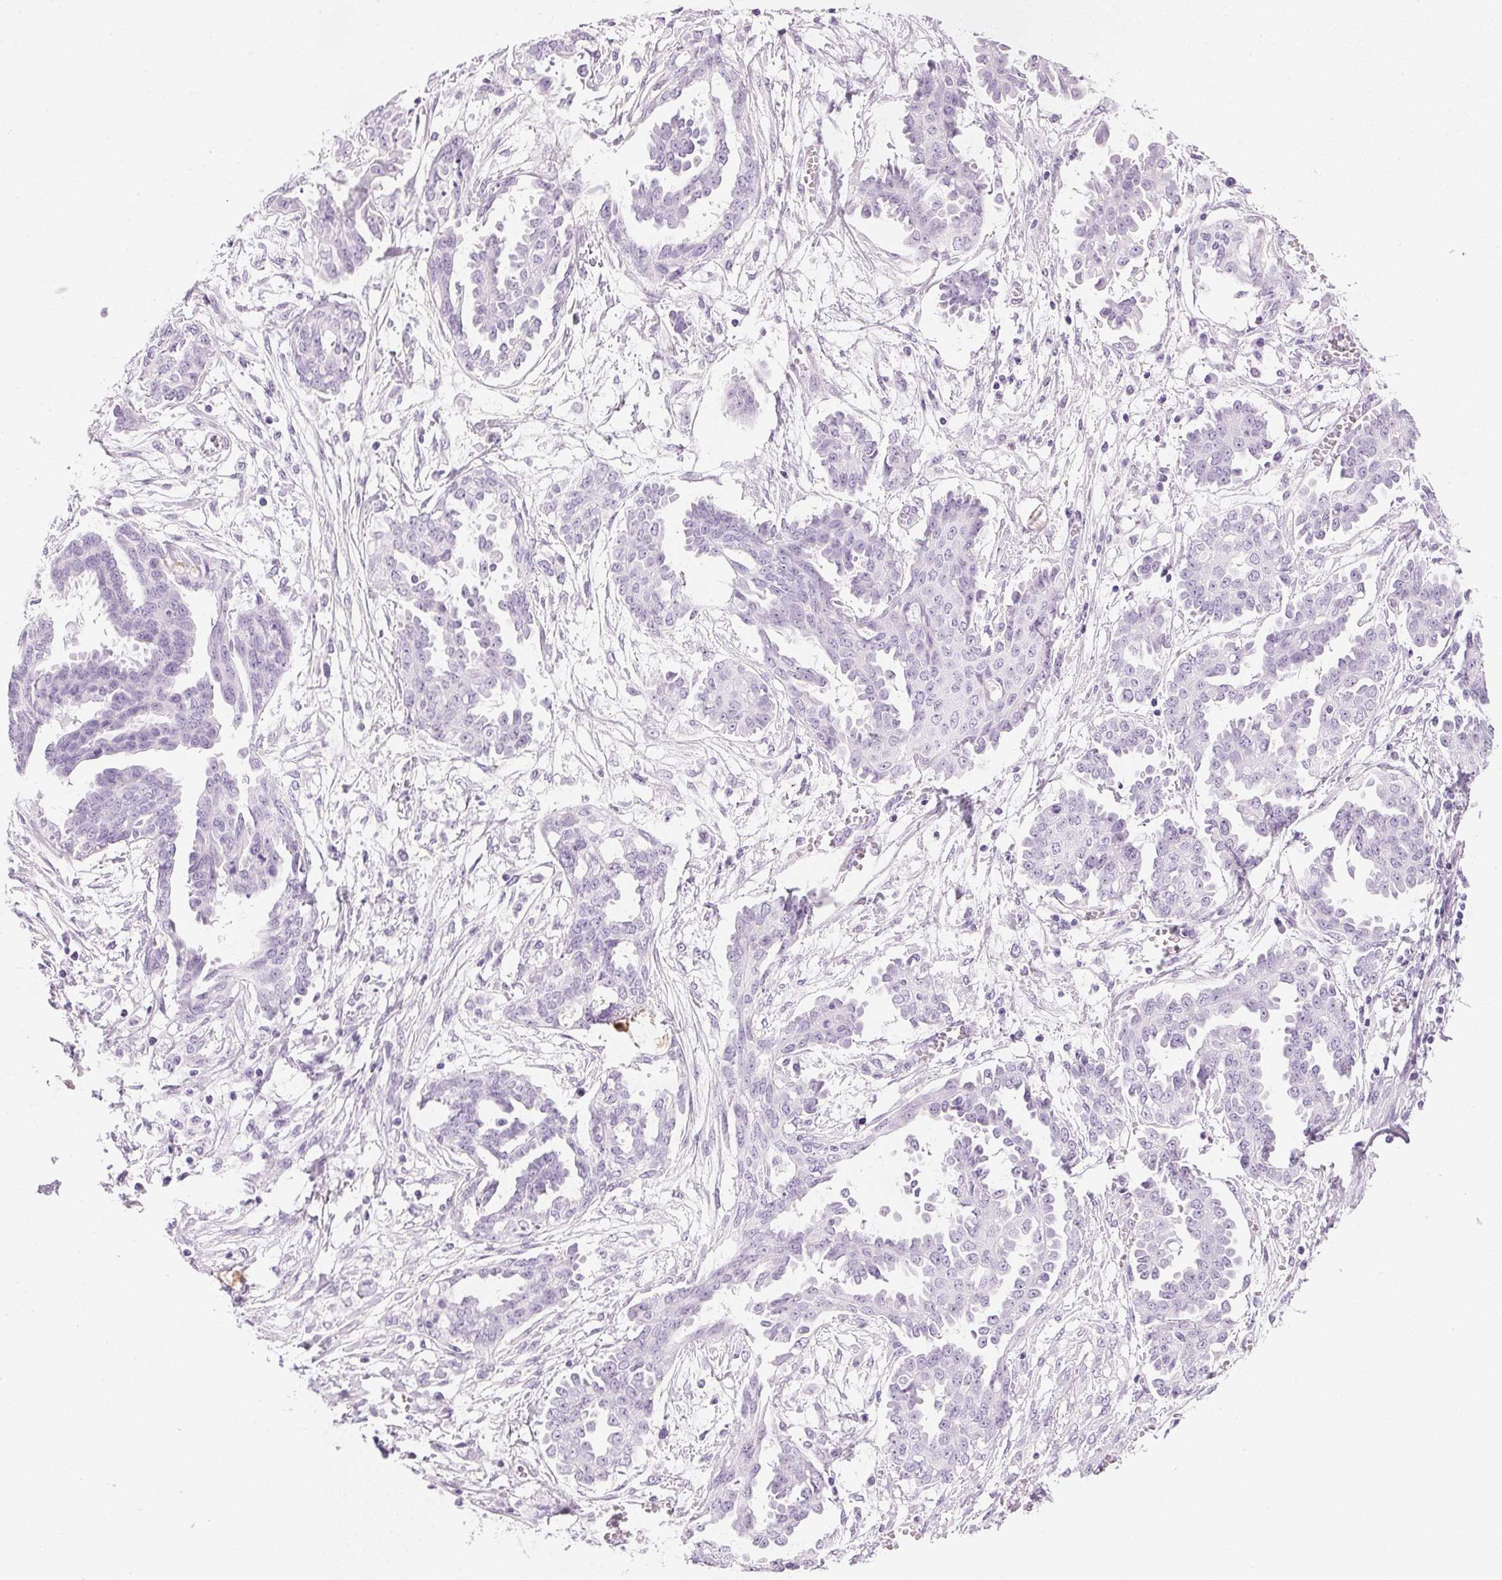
{"staining": {"intensity": "negative", "quantity": "none", "location": "none"}, "tissue": "ovarian cancer", "cell_type": "Tumor cells", "image_type": "cancer", "snomed": [{"axis": "morphology", "description": "Cystadenocarcinoma, serous, NOS"}, {"axis": "topography", "description": "Ovary"}], "caption": "A histopathology image of human ovarian cancer (serous cystadenocarcinoma) is negative for staining in tumor cells.", "gene": "IGFBP1", "patient": {"sex": "female", "age": 71}}